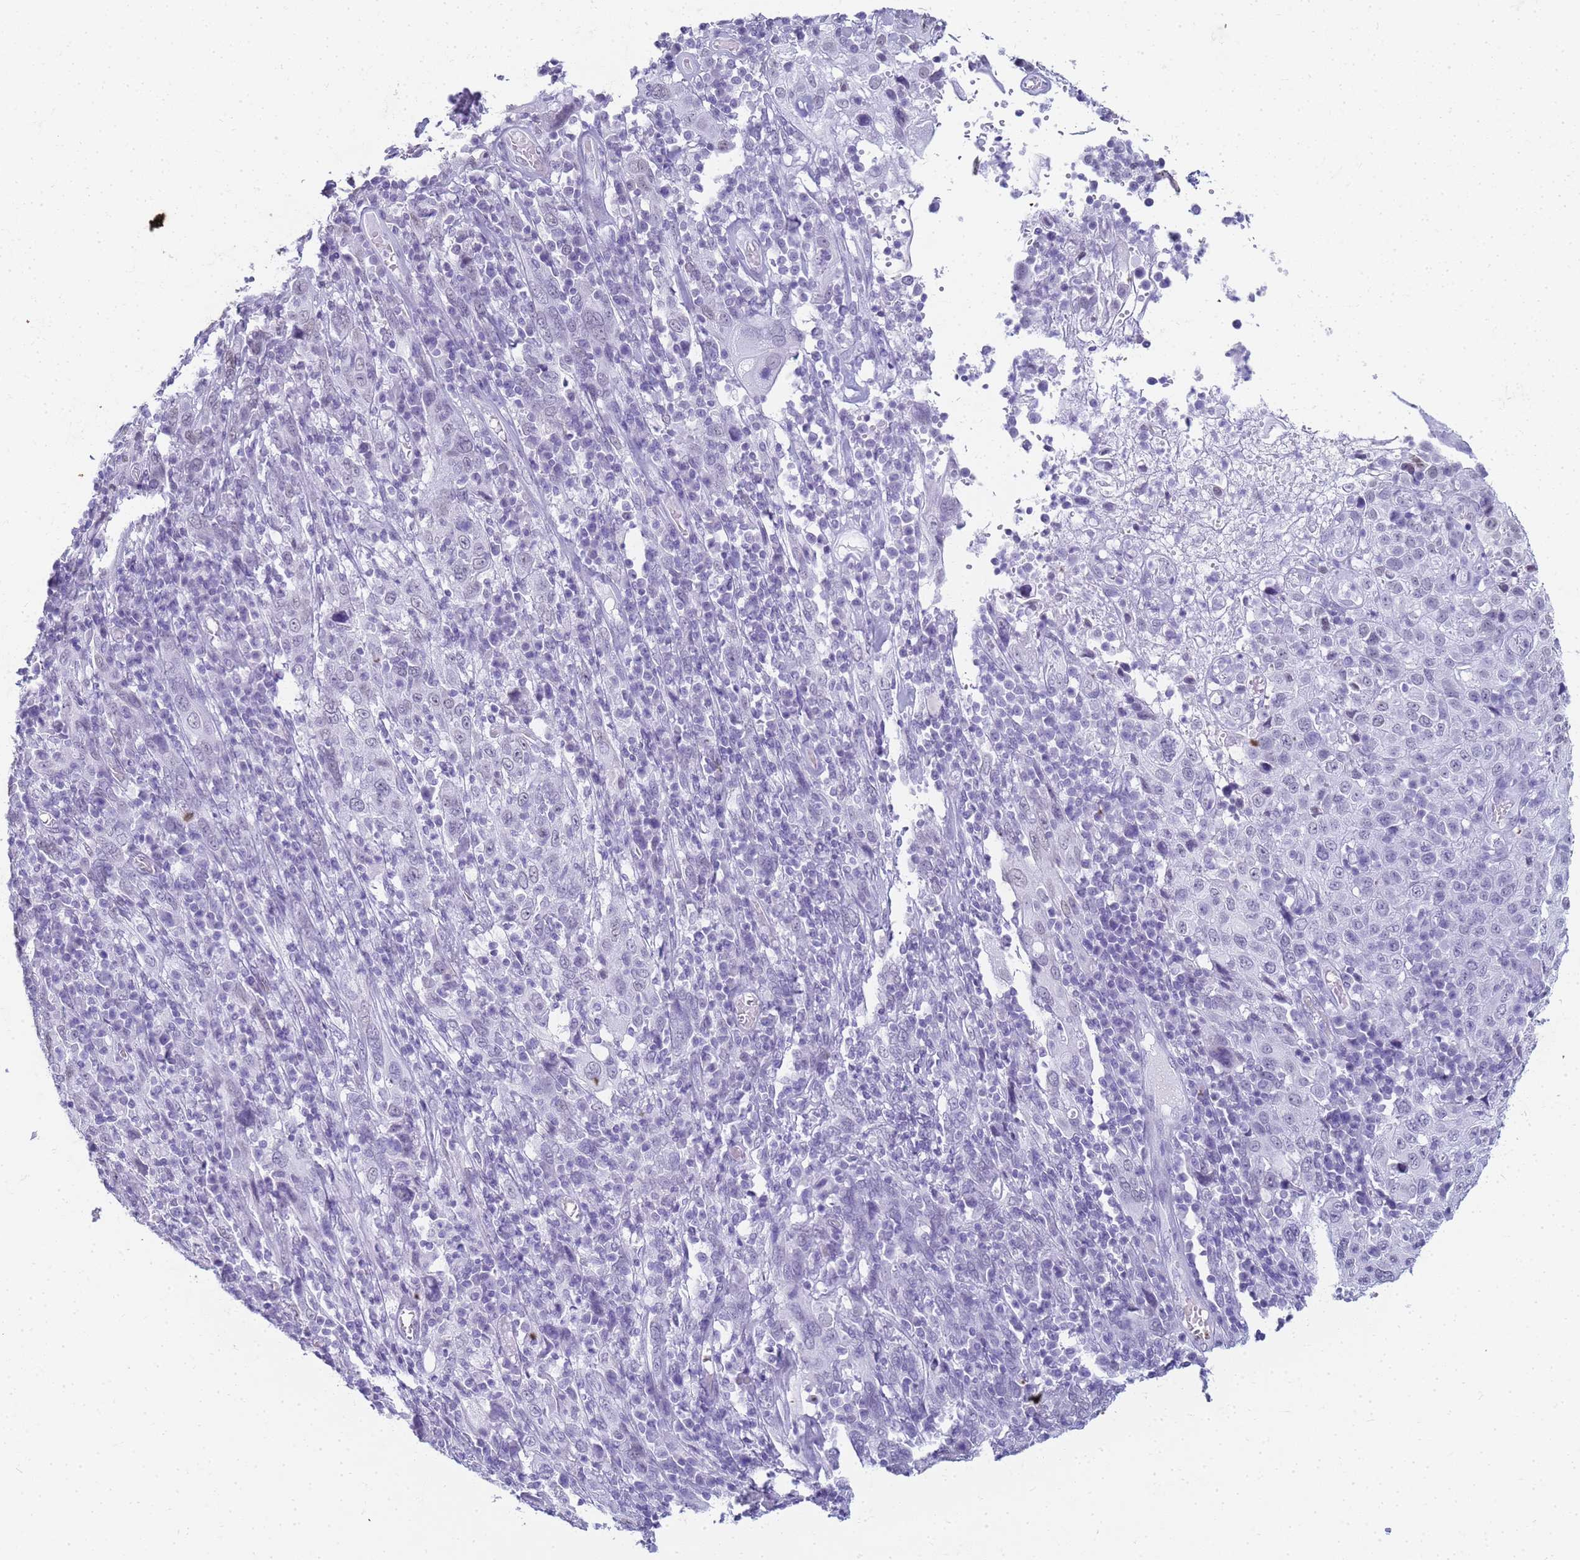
{"staining": {"intensity": "negative", "quantity": "none", "location": "none"}, "tissue": "cervical cancer", "cell_type": "Tumor cells", "image_type": "cancer", "snomed": [{"axis": "morphology", "description": "Squamous cell carcinoma, NOS"}, {"axis": "topography", "description": "Cervix"}], "caption": "The photomicrograph reveals no significant staining in tumor cells of cervical cancer (squamous cell carcinoma). (DAB (3,3'-diaminobenzidine) immunohistochemistry, high magnification).", "gene": "SLC7A9", "patient": {"sex": "female", "age": 46}}